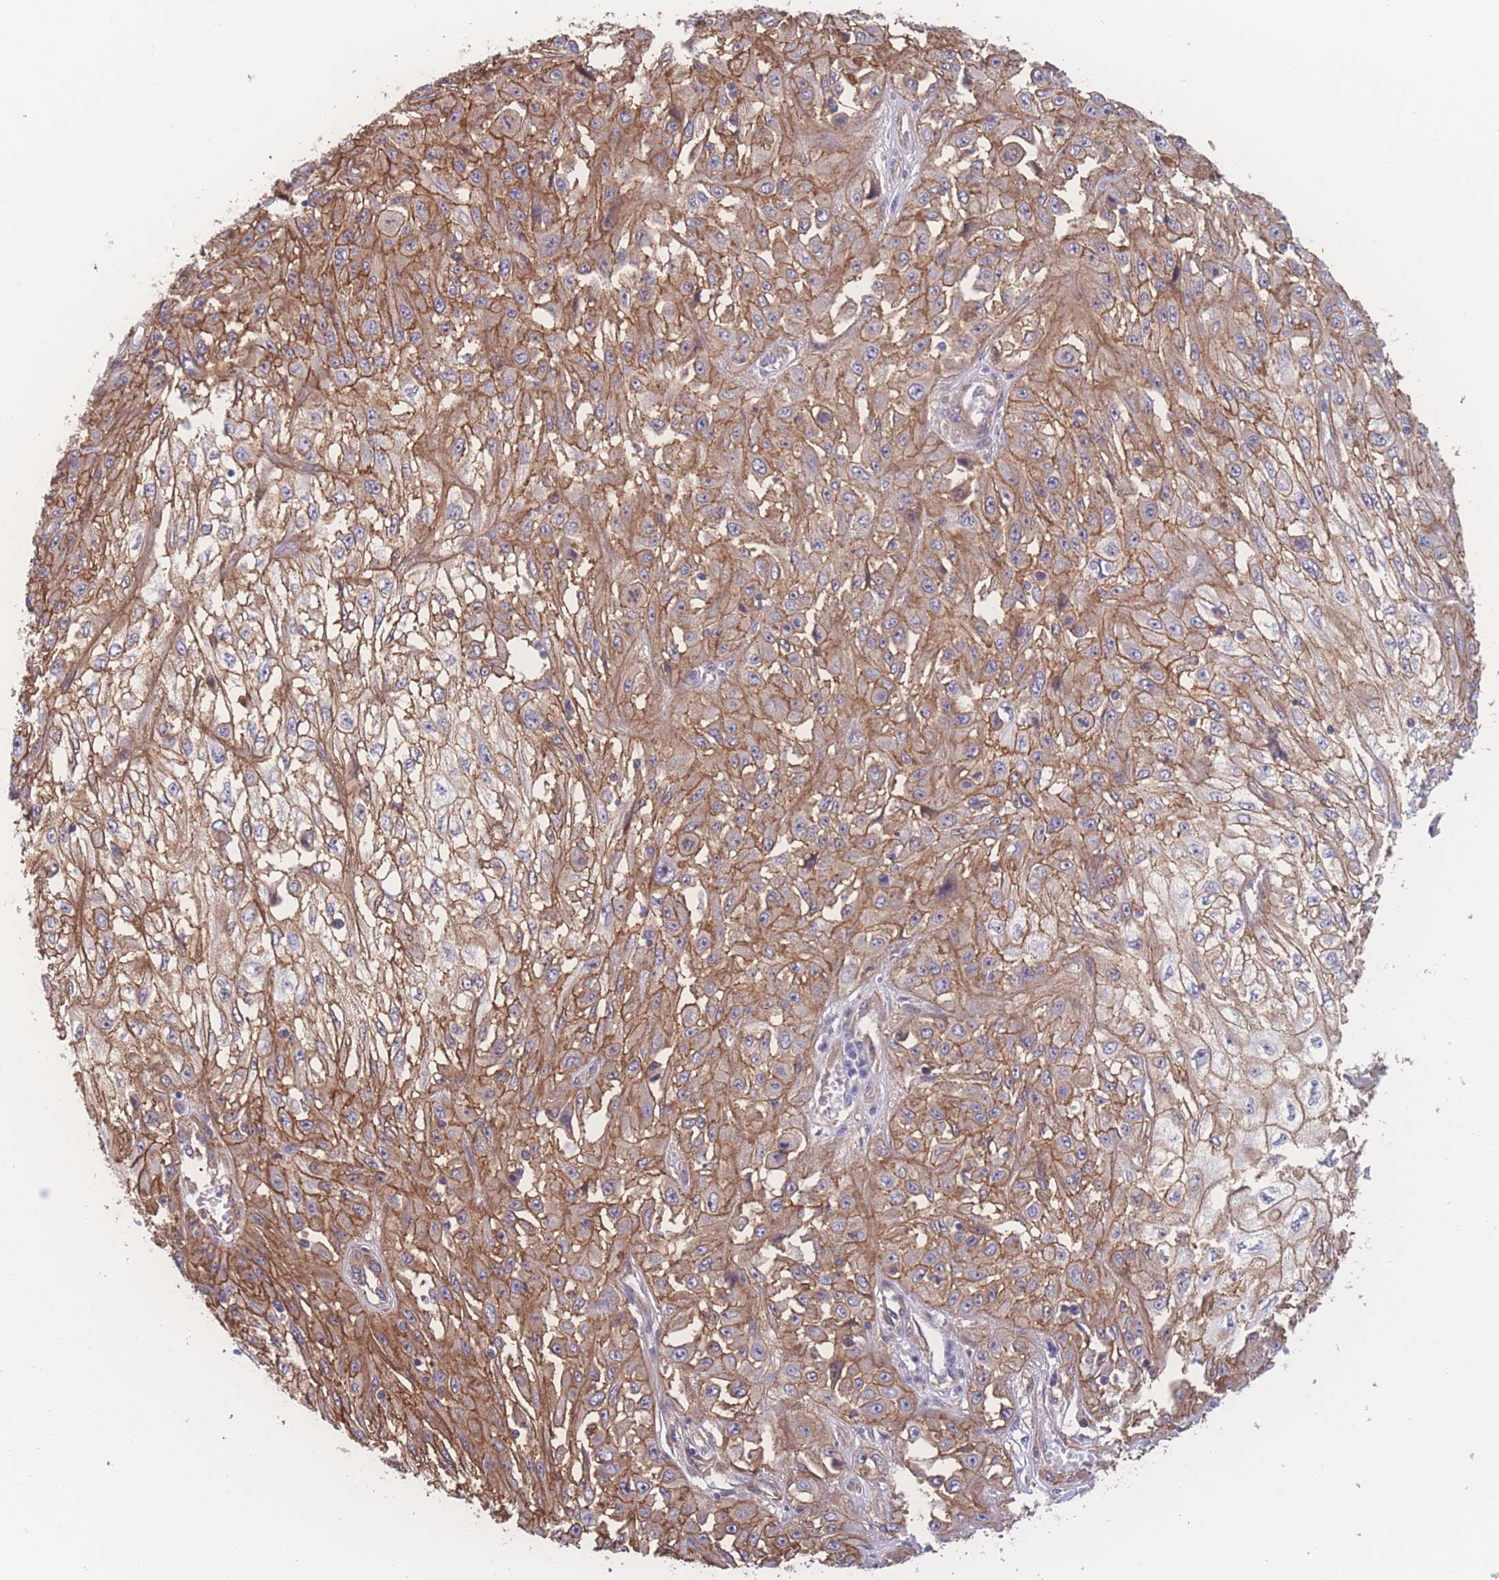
{"staining": {"intensity": "moderate", "quantity": ">75%", "location": "cytoplasmic/membranous"}, "tissue": "skin cancer", "cell_type": "Tumor cells", "image_type": "cancer", "snomed": [{"axis": "morphology", "description": "Squamous cell carcinoma, NOS"}, {"axis": "morphology", "description": "Squamous cell carcinoma, metastatic, NOS"}, {"axis": "topography", "description": "Skin"}, {"axis": "topography", "description": "Lymph node"}], "caption": "There is medium levels of moderate cytoplasmic/membranous positivity in tumor cells of skin cancer (metastatic squamous cell carcinoma), as demonstrated by immunohistochemical staining (brown color).", "gene": "CFAP97", "patient": {"sex": "male", "age": 75}}